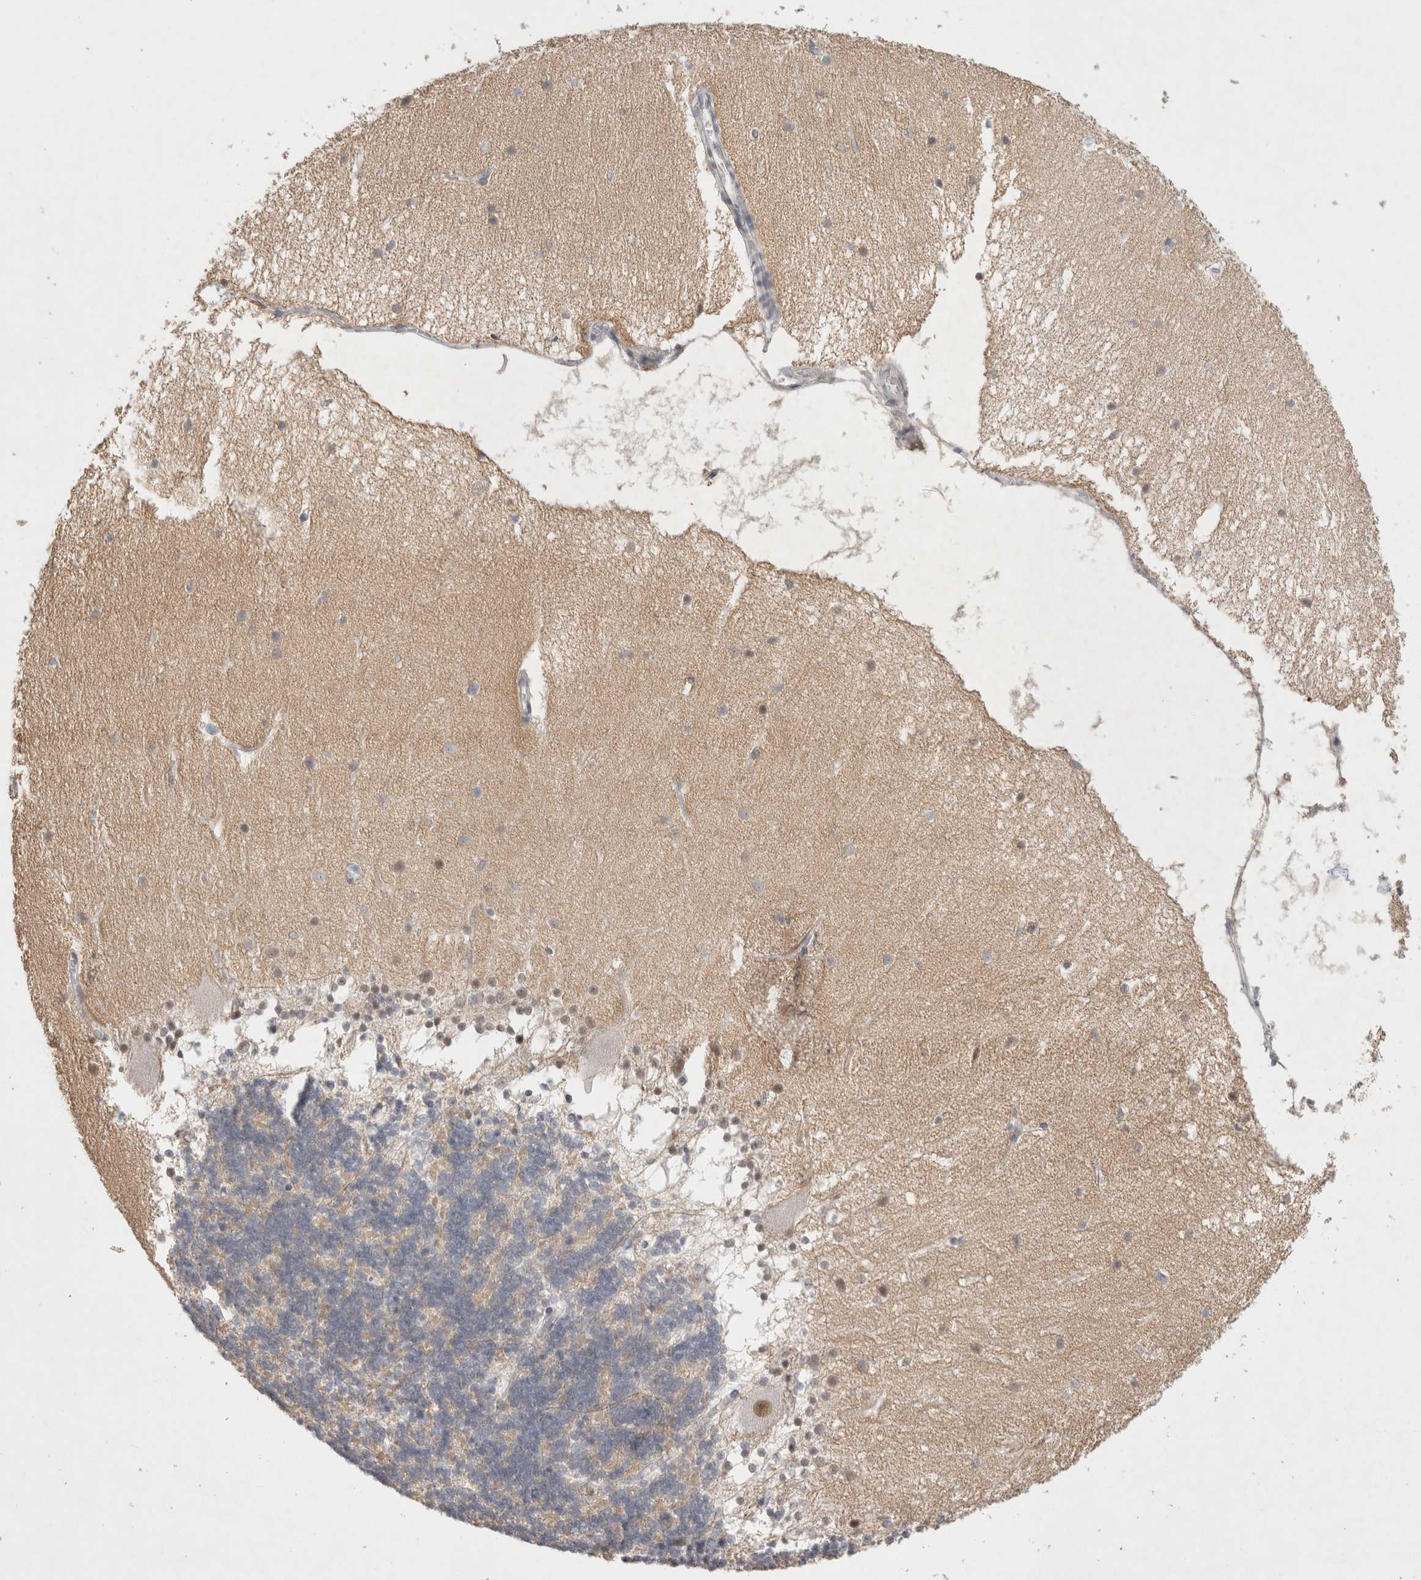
{"staining": {"intensity": "weak", "quantity": "25%-75%", "location": "cytoplasmic/membranous,nuclear"}, "tissue": "cerebellum", "cell_type": "Cells in granular layer", "image_type": "normal", "snomed": [{"axis": "morphology", "description": "Normal tissue, NOS"}, {"axis": "topography", "description": "Cerebellum"}], "caption": "The micrograph exhibits staining of normal cerebellum, revealing weak cytoplasmic/membranous,nuclear protein expression (brown color) within cells in granular layer.", "gene": "RECQL4", "patient": {"sex": "female", "age": 54}}